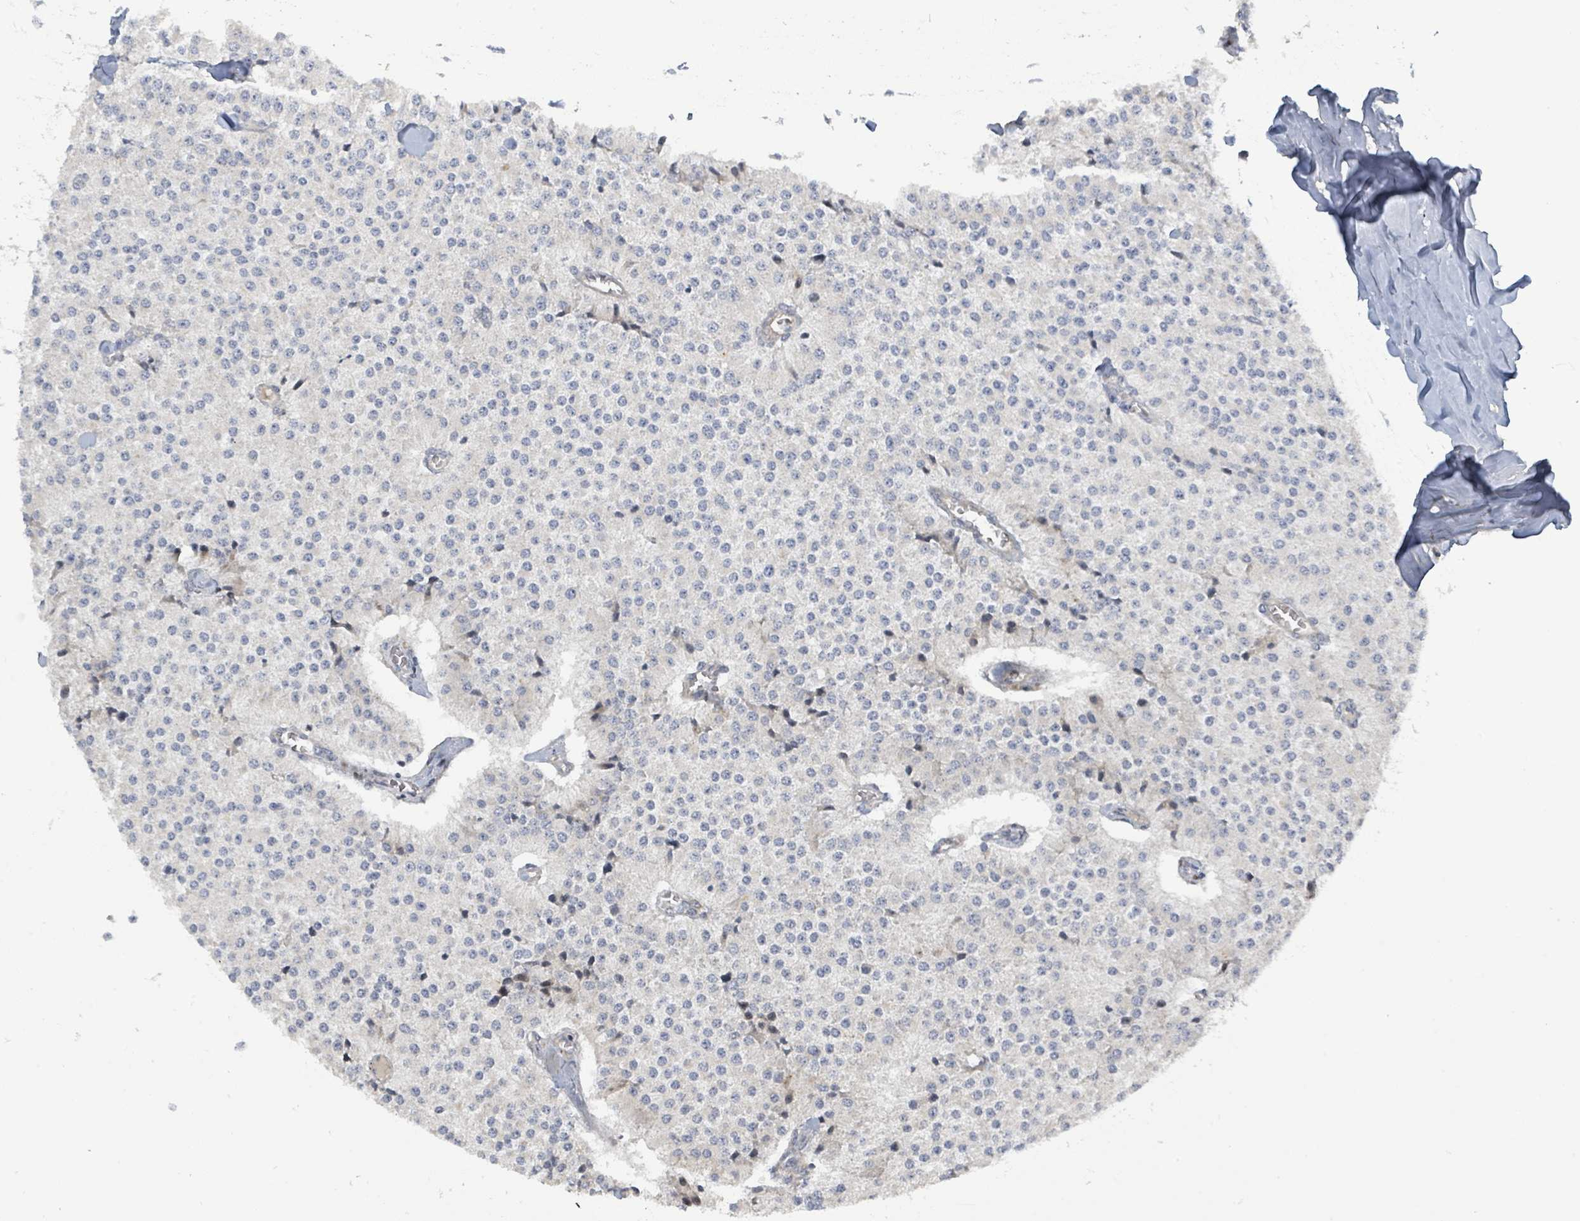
{"staining": {"intensity": "negative", "quantity": "none", "location": "none"}, "tissue": "carcinoid", "cell_type": "Tumor cells", "image_type": "cancer", "snomed": [{"axis": "morphology", "description": "Carcinoid, malignant, NOS"}, {"axis": "topography", "description": "Colon"}], "caption": "The image shows no significant positivity in tumor cells of carcinoid.", "gene": "CFAP210", "patient": {"sex": "female", "age": 52}}